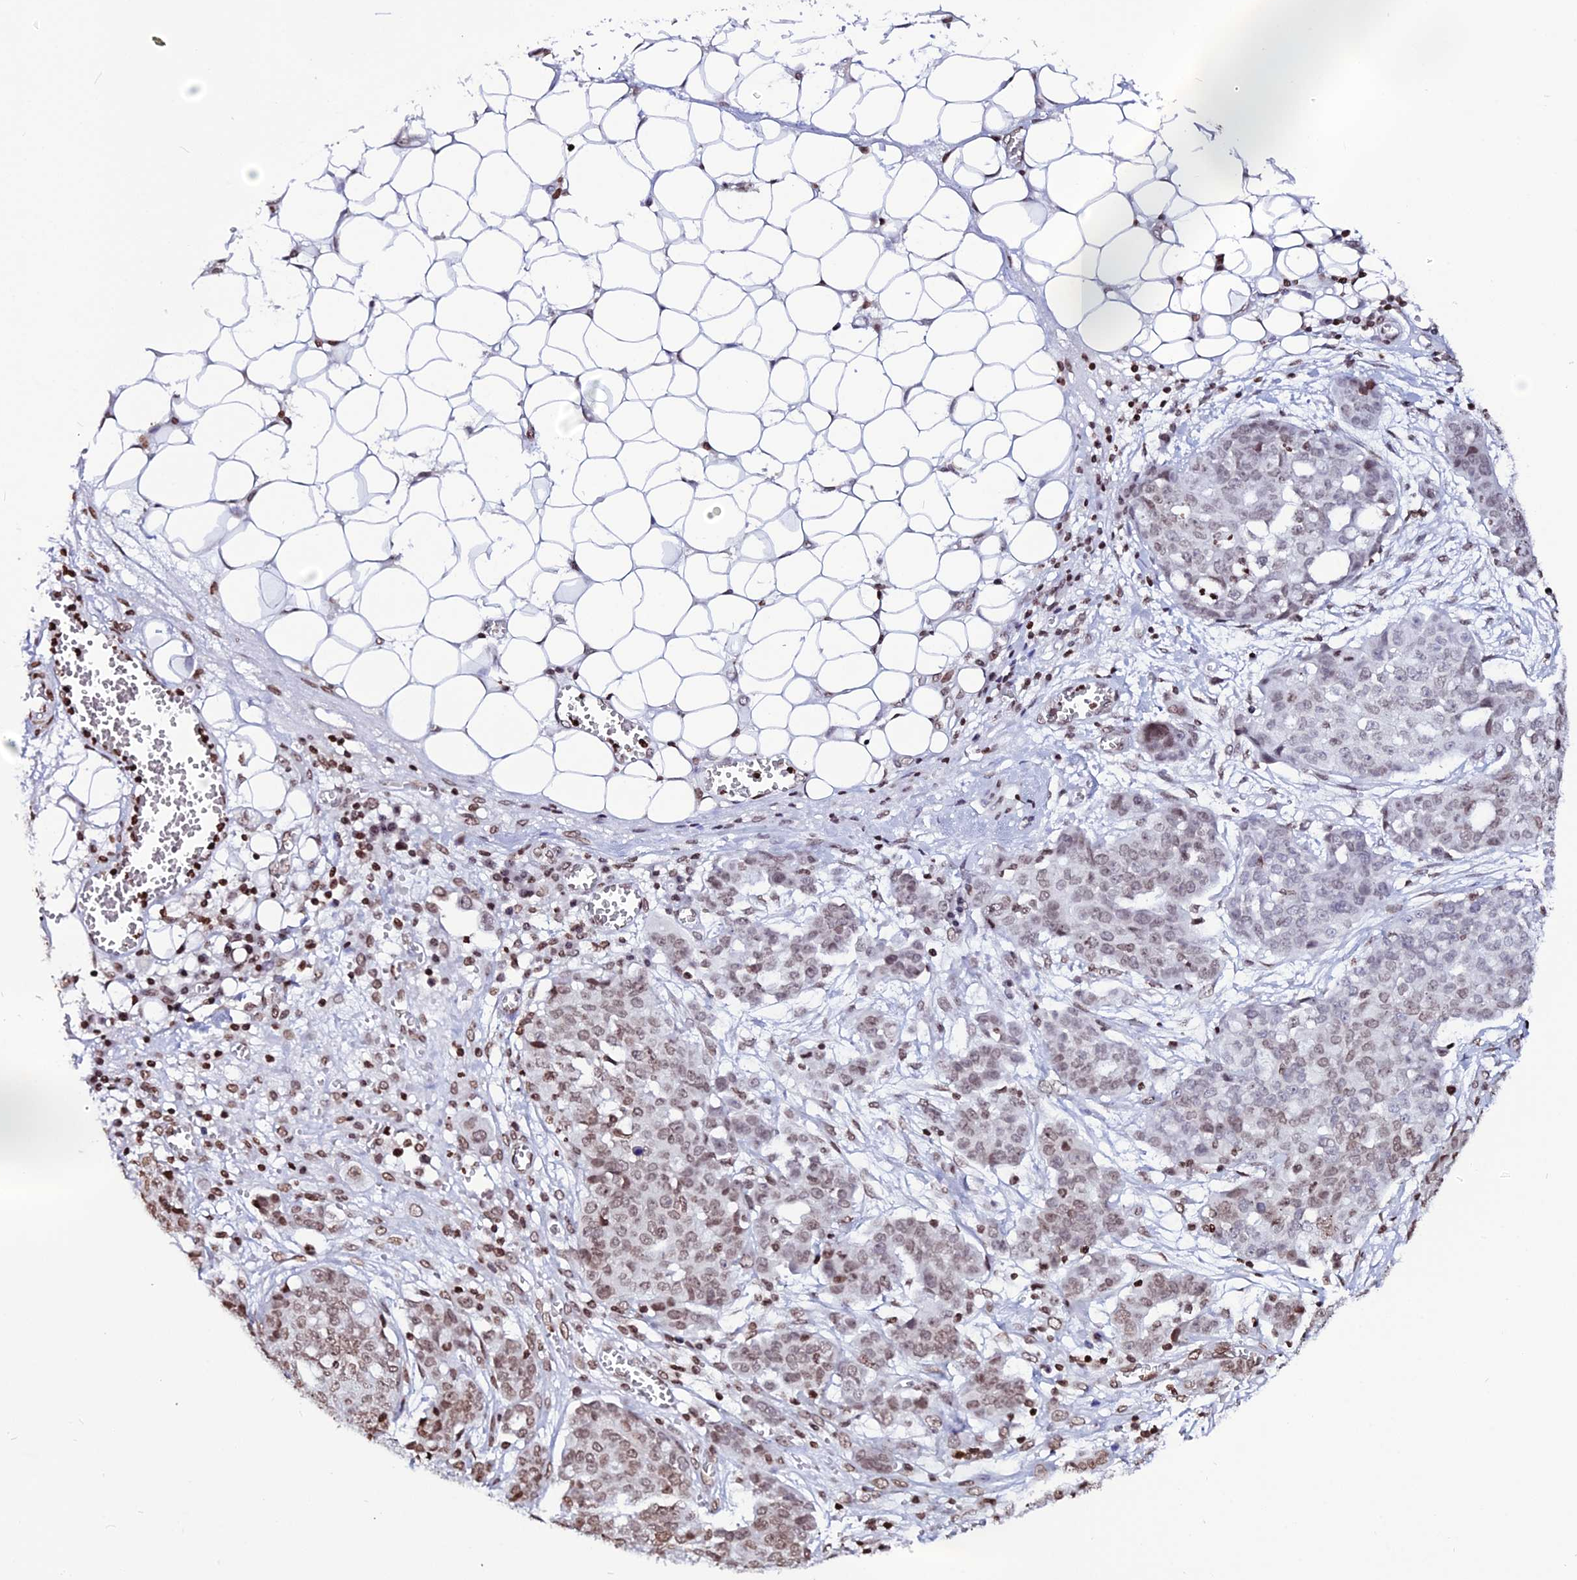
{"staining": {"intensity": "moderate", "quantity": ">75%", "location": "nuclear"}, "tissue": "ovarian cancer", "cell_type": "Tumor cells", "image_type": "cancer", "snomed": [{"axis": "morphology", "description": "Cystadenocarcinoma, serous, NOS"}, {"axis": "topography", "description": "Soft tissue"}, {"axis": "topography", "description": "Ovary"}], "caption": "Protein staining of serous cystadenocarcinoma (ovarian) tissue shows moderate nuclear expression in about >75% of tumor cells.", "gene": "MACROH2A2", "patient": {"sex": "female", "age": 57}}